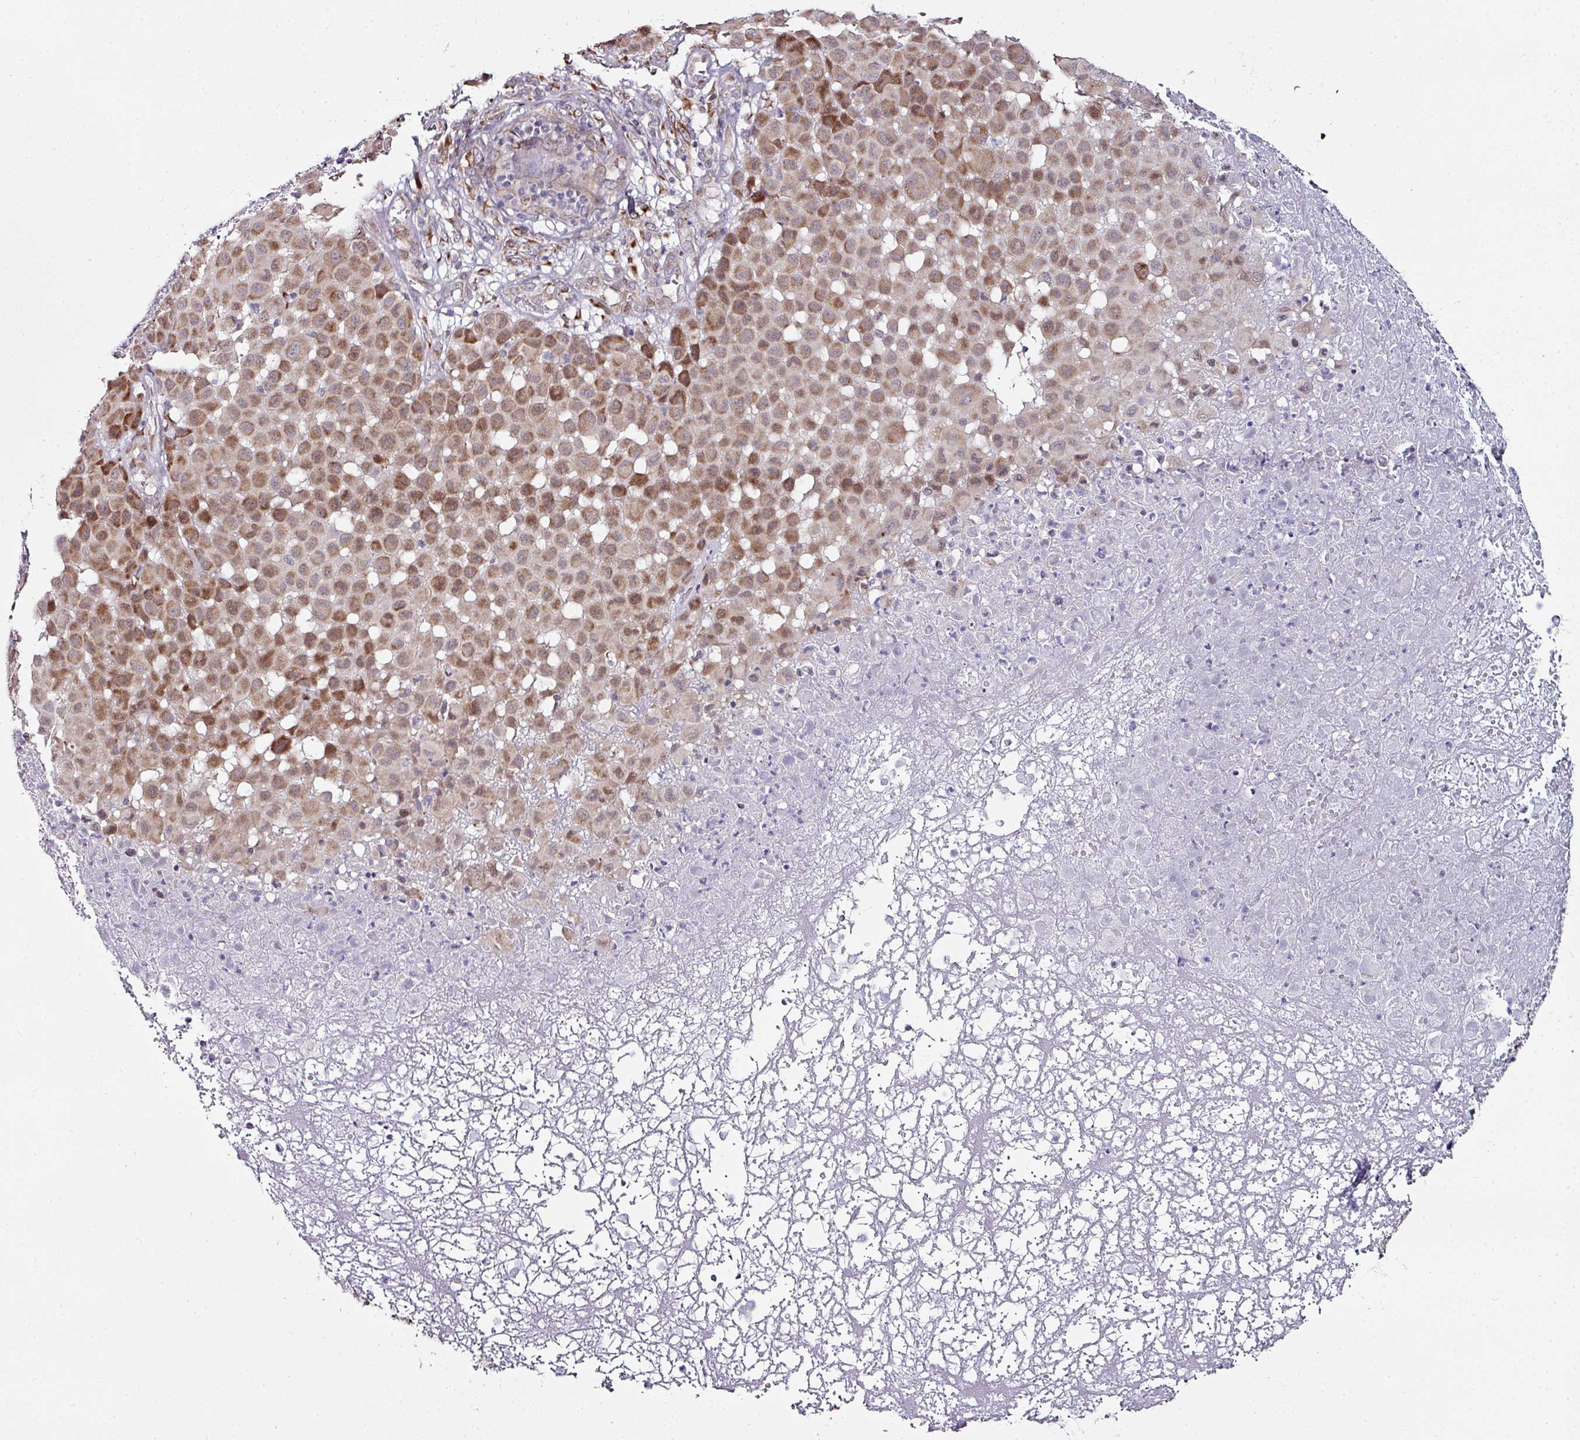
{"staining": {"intensity": "moderate", "quantity": ">75%", "location": "cytoplasmic/membranous"}, "tissue": "melanoma", "cell_type": "Tumor cells", "image_type": "cancer", "snomed": [{"axis": "morphology", "description": "Malignant melanoma, NOS"}, {"axis": "topography", "description": "Skin"}], "caption": "This micrograph exhibits melanoma stained with immunohistochemistry (IHC) to label a protein in brown. The cytoplasmic/membranous of tumor cells show moderate positivity for the protein. Nuclei are counter-stained blue.", "gene": "APOLD1", "patient": {"sex": "male", "age": 73}}